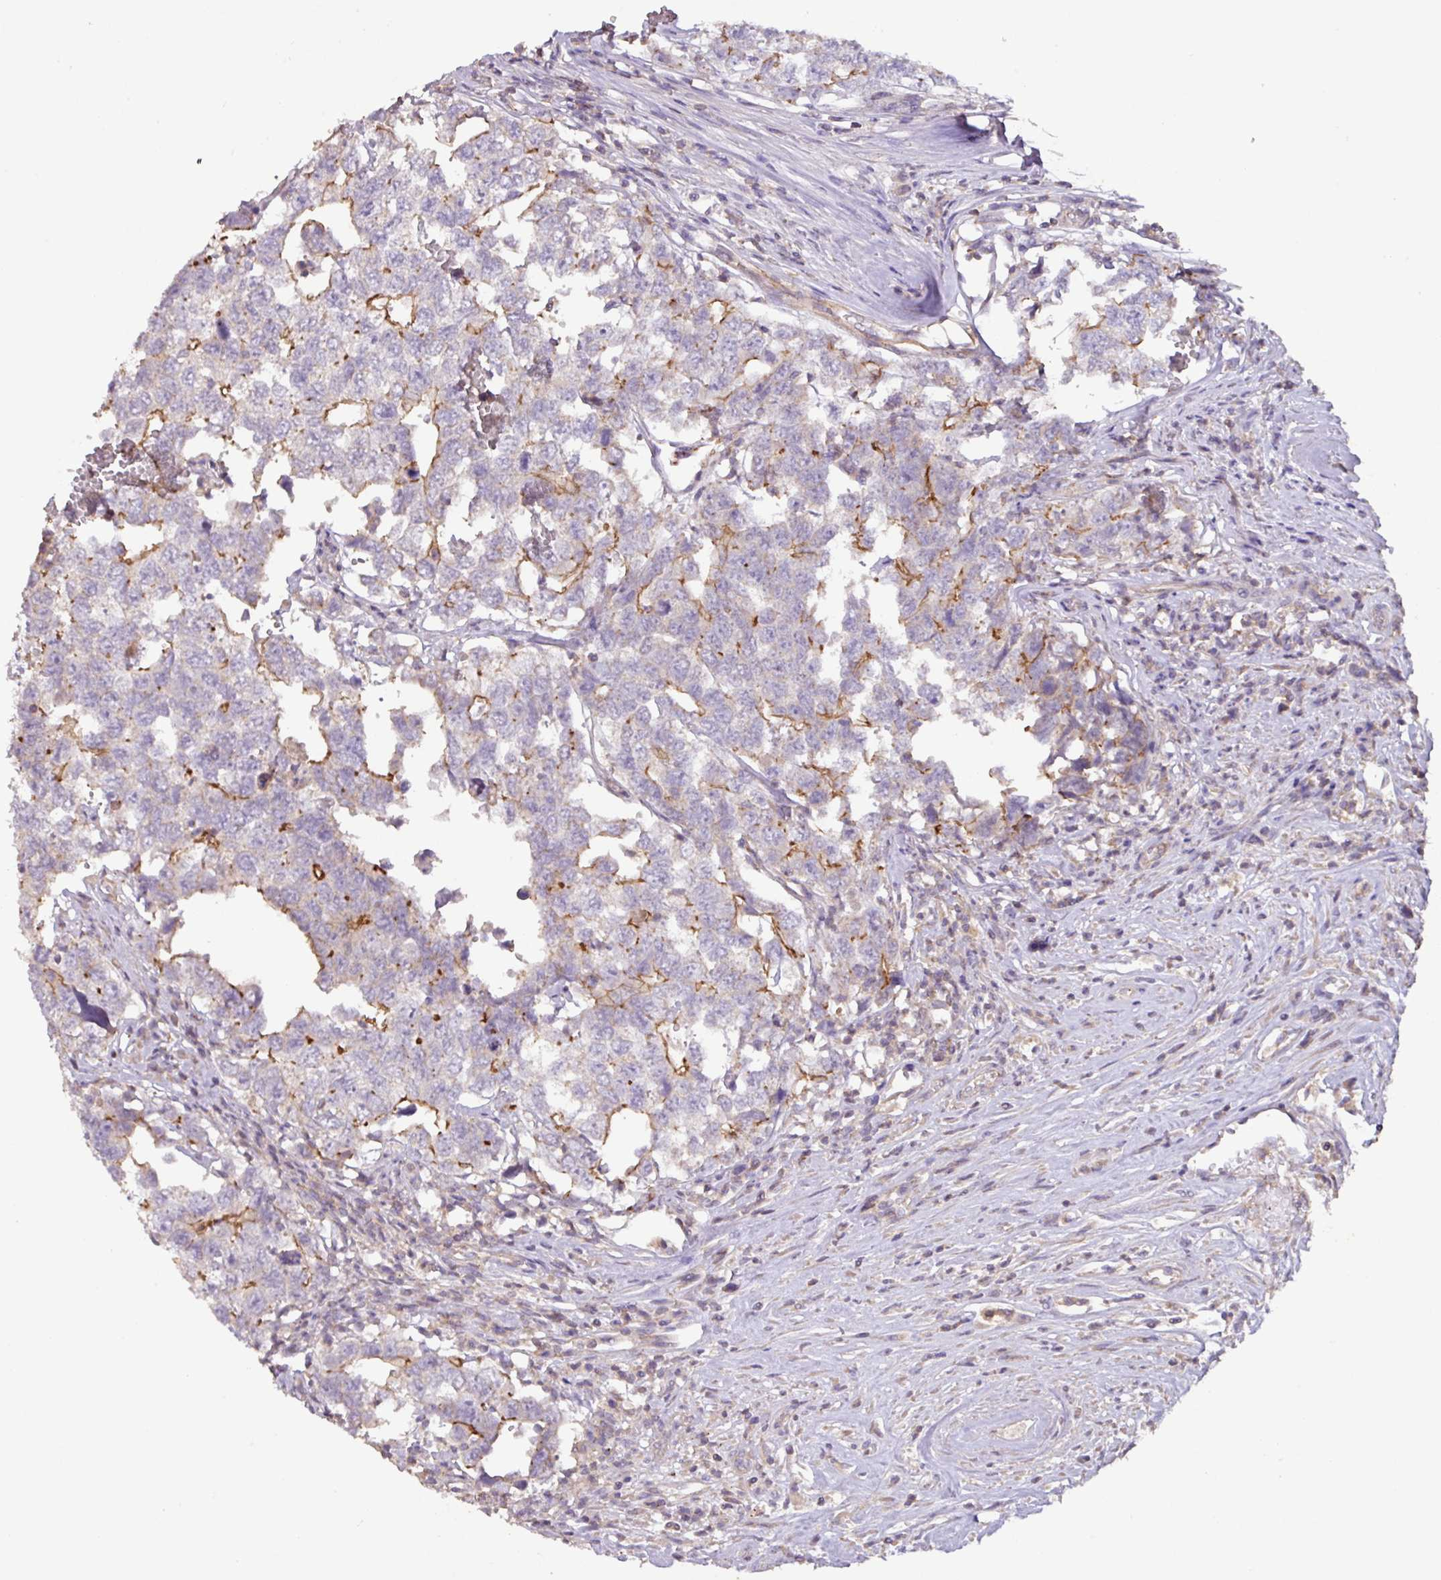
{"staining": {"intensity": "moderate", "quantity": "<25%", "location": "cytoplasmic/membranous"}, "tissue": "testis cancer", "cell_type": "Tumor cells", "image_type": "cancer", "snomed": [{"axis": "morphology", "description": "Carcinoma, Embryonal, NOS"}, {"axis": "topography", "description": "Testis"}], "caption": "Human embryonal carcinoma (testis) stained with a brown dye demonstrates moderate cytoplasmic/membranous positive expression in about <25% of tumor cells.", "gene": "AGR3", "patient": {"sex": "male", "age": 22}}